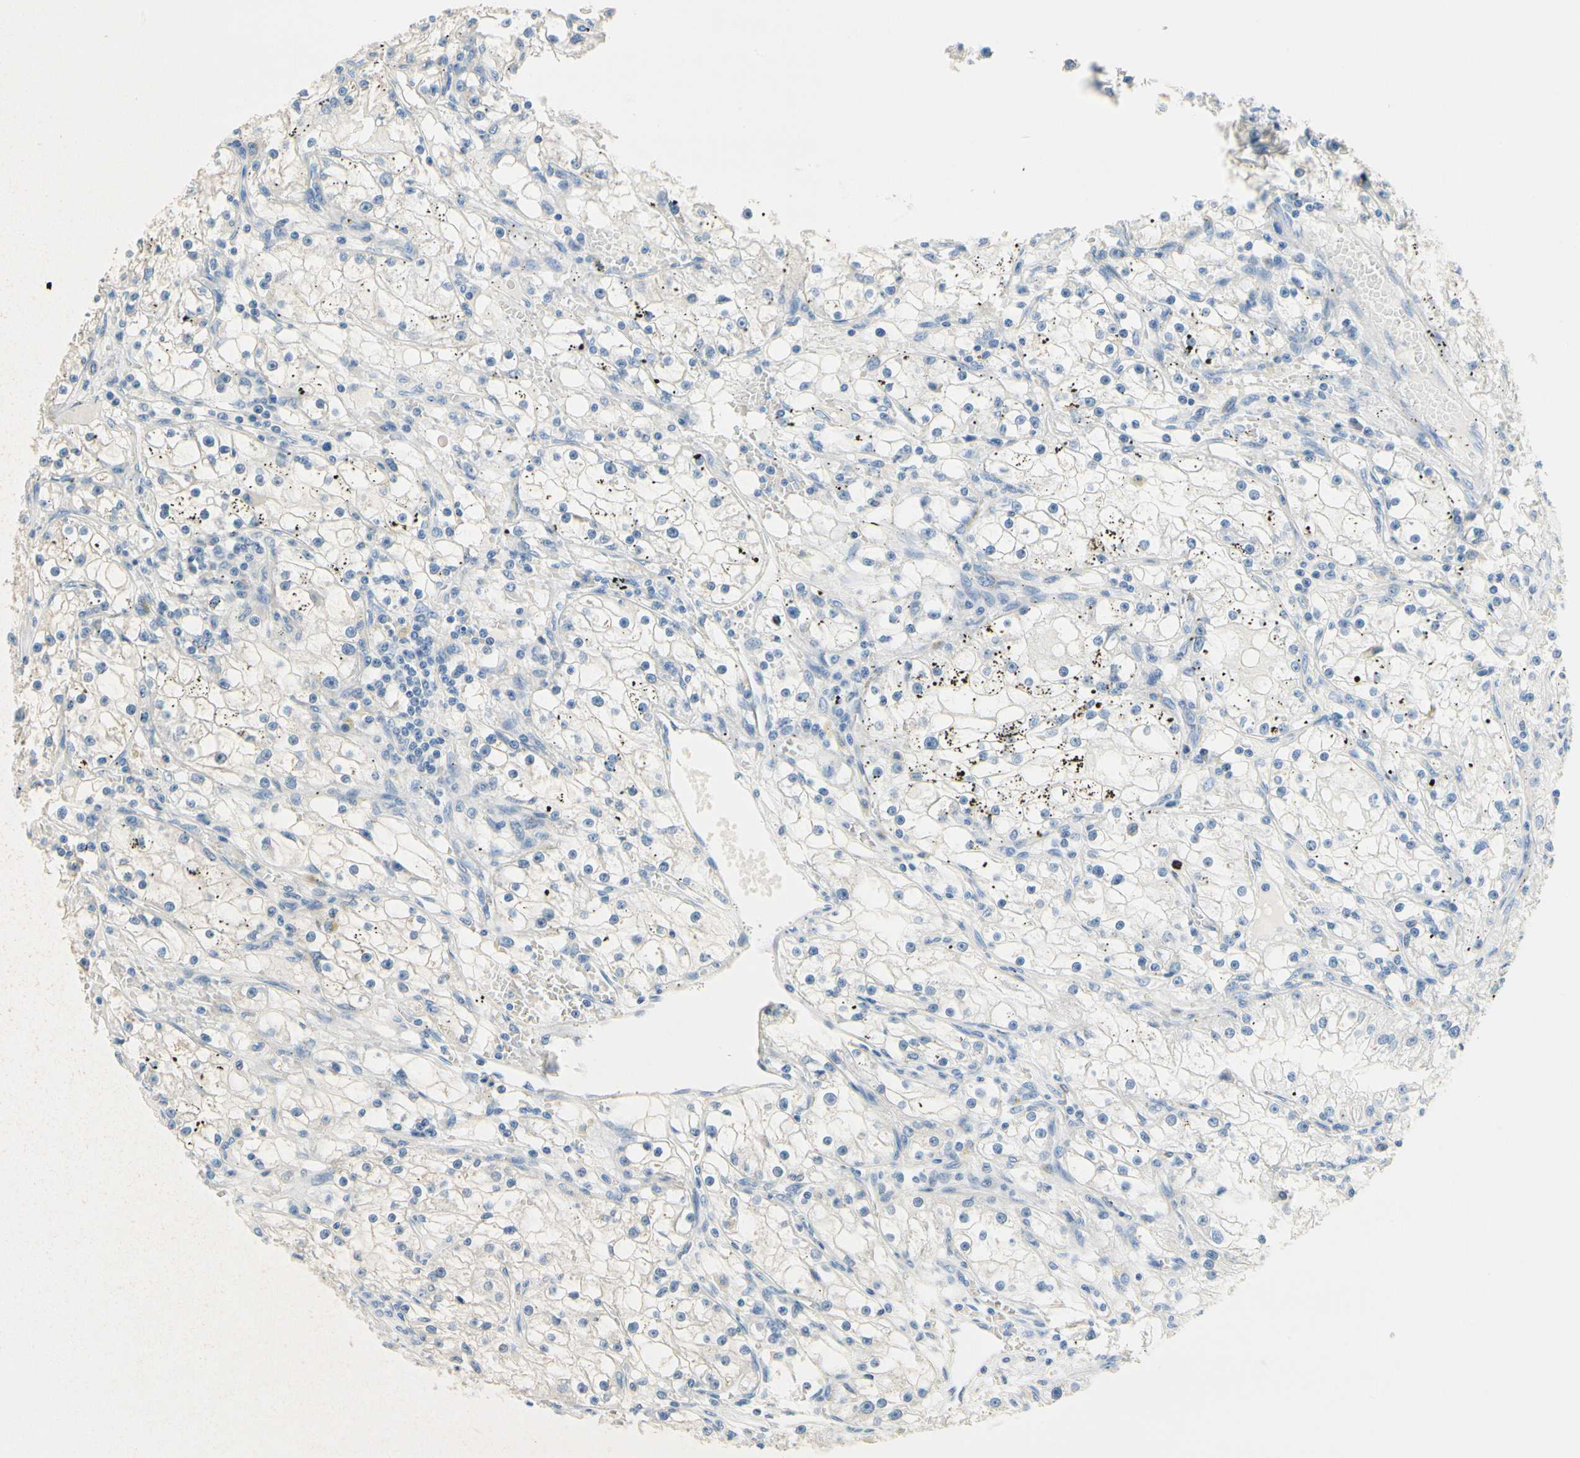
{"staining": {"intensity": "negative", "quantity": "none", "location": "none"}, "tissue": "renal cancer", "cell_type": "Tumor cells", "image_type": "cancer", "snomed": [{"axis": "morphology", "description": "Adenocarcinoma, NOS"}, {"axis": "topography", "description": "Kidney"}], "caption": "Protein analysis of renal cancer exhibits no significant staining in tumor cells. The staining was performed using DAB (3,3'-diaminobenzidine) to visualize the protein expression in brown, while the nuclei were stained in blue with hematoxylin (Magnification: 20x).", "gene": "CKAP2", "patient": {"sex": "male", "age": 56}}